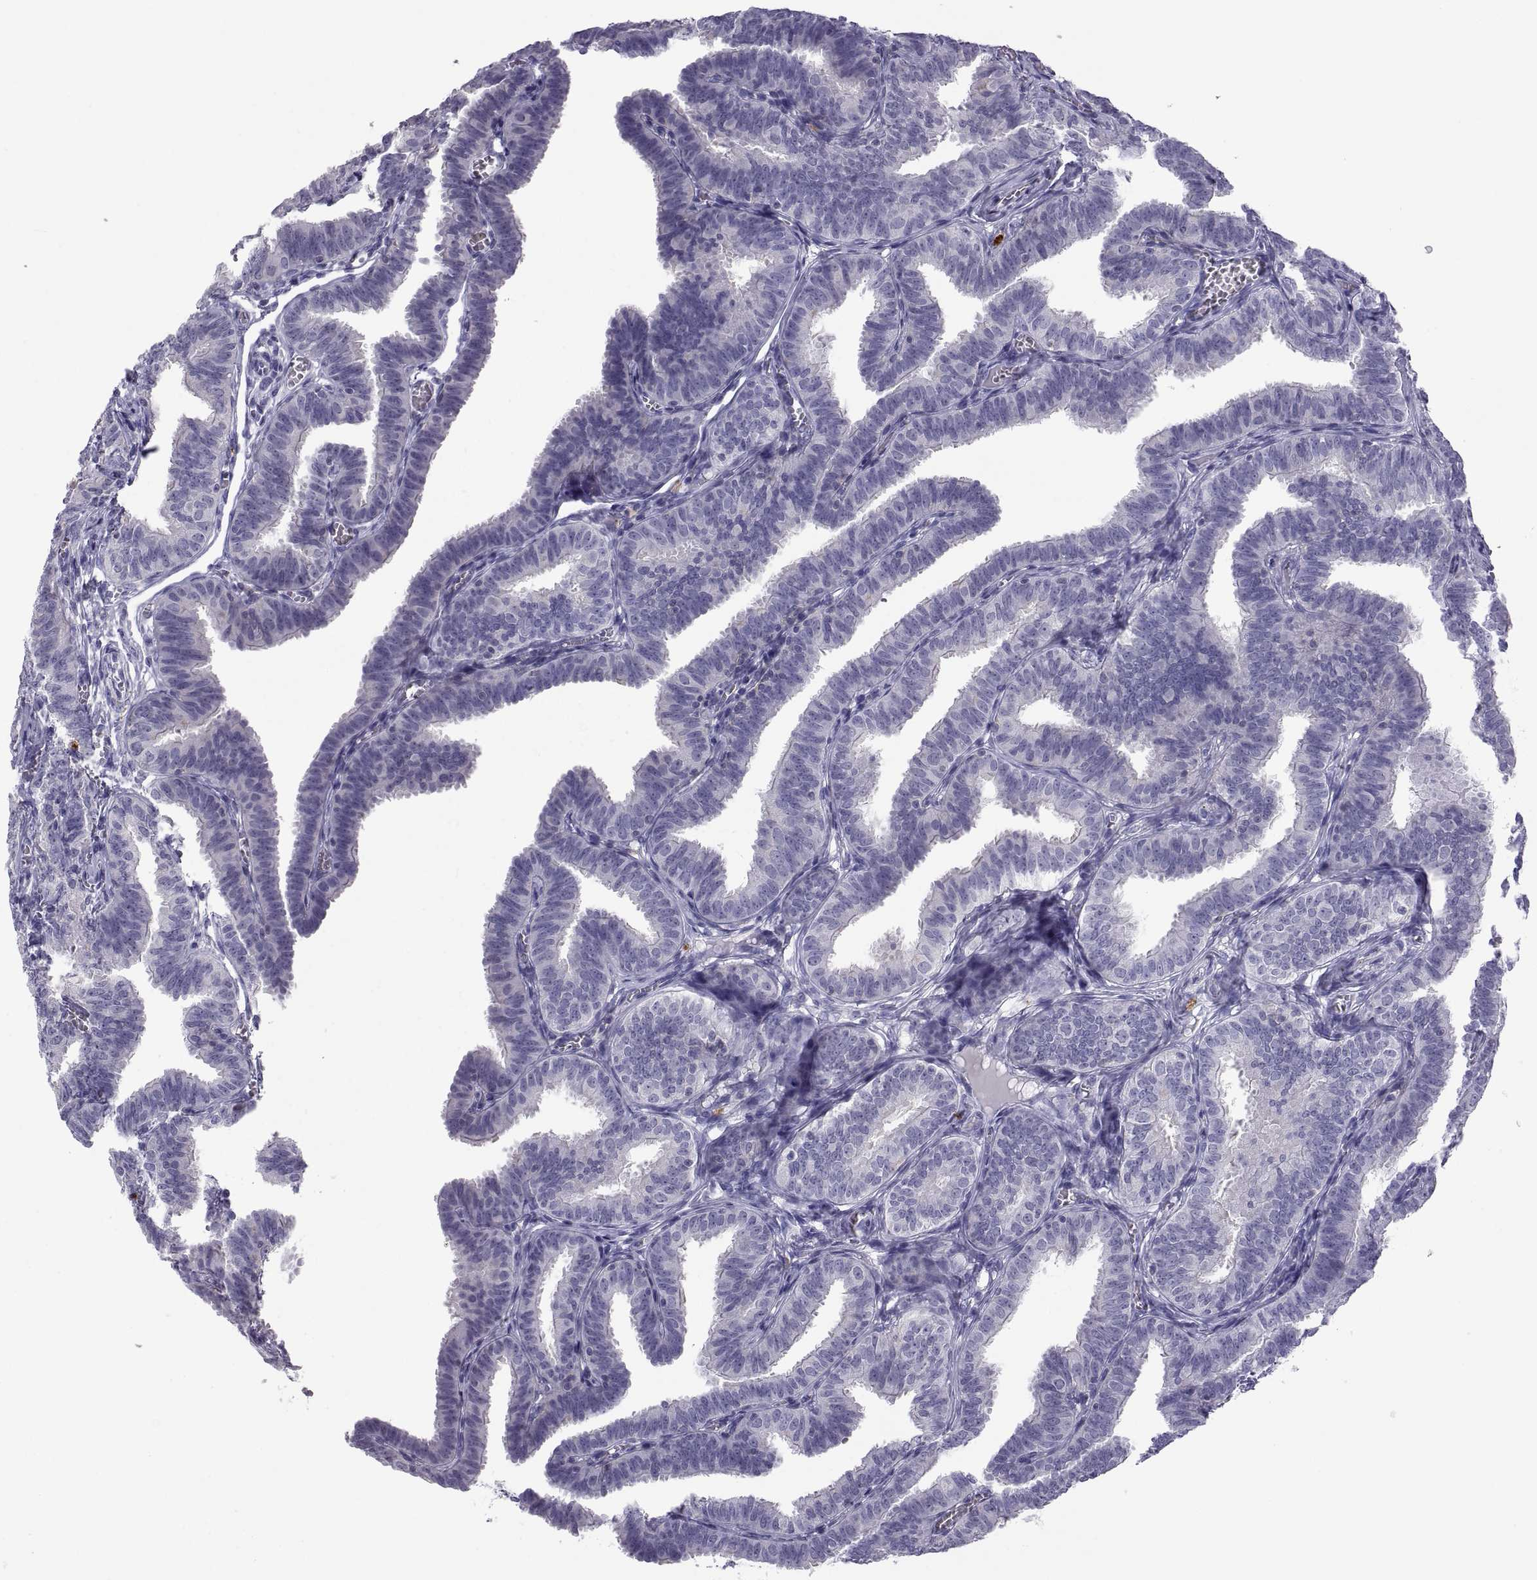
{"staining": {"intensity": "negative", "quantity": "none", "location": "none"}, "tissue": "fallopian tube", "cell_type": "Glandular cells", "image_type": "normal", "snomed": [{"axis": "morphology", "description": "Normal tissue, NOS"}, {"axis": "topography", "description": "Fallopian tube"}], "caption": "Fallopian tube stained for a protein using immunohistochemistry (IHC) shows no staining glandular cells.", "gene": "RGS19", "patient": {"sex": "female", "age": 25}}